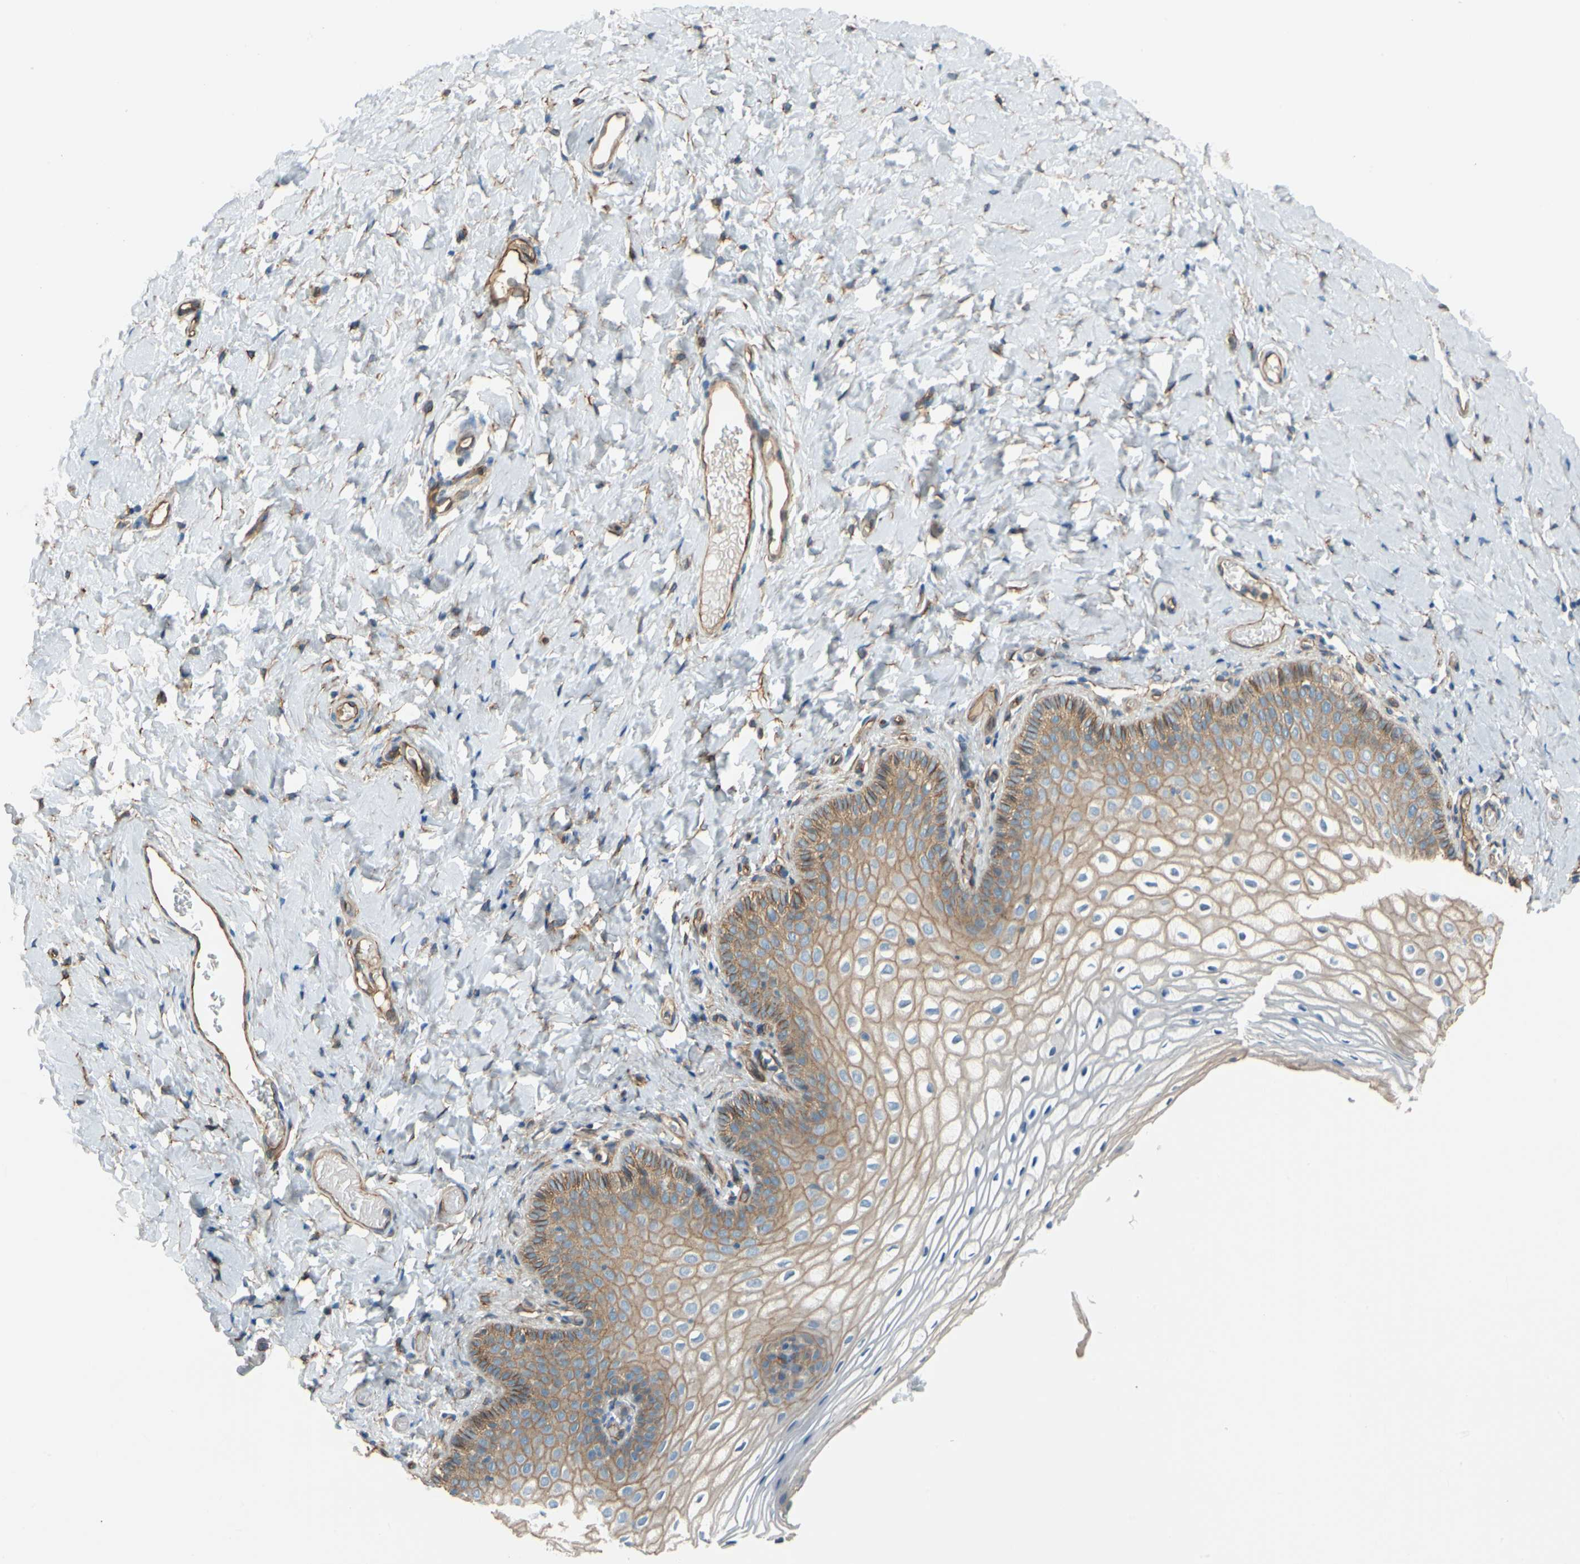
{"staining": {"intensity": "weak", "quantity": "25%-75%", "location": "cytoplasmic/membranous"}, "tissue": "vagina", "cell_type": "Squamous epithelial cells", "image_type": "normal", "snomed": [{"axis": "morphology", "description": "Normal tissue, NOS"}, {"axis": "topography", "description": "Vagina"}], "caption": "This histopathology image shows immunohistochemistry staining of benign human vagina, with low weak cytoplasmic/membranous expression in about 25%-75% of squamous epithelial cells.", "gene": "SPTAN1", "patient": {"sex": "female", "age": 55}}